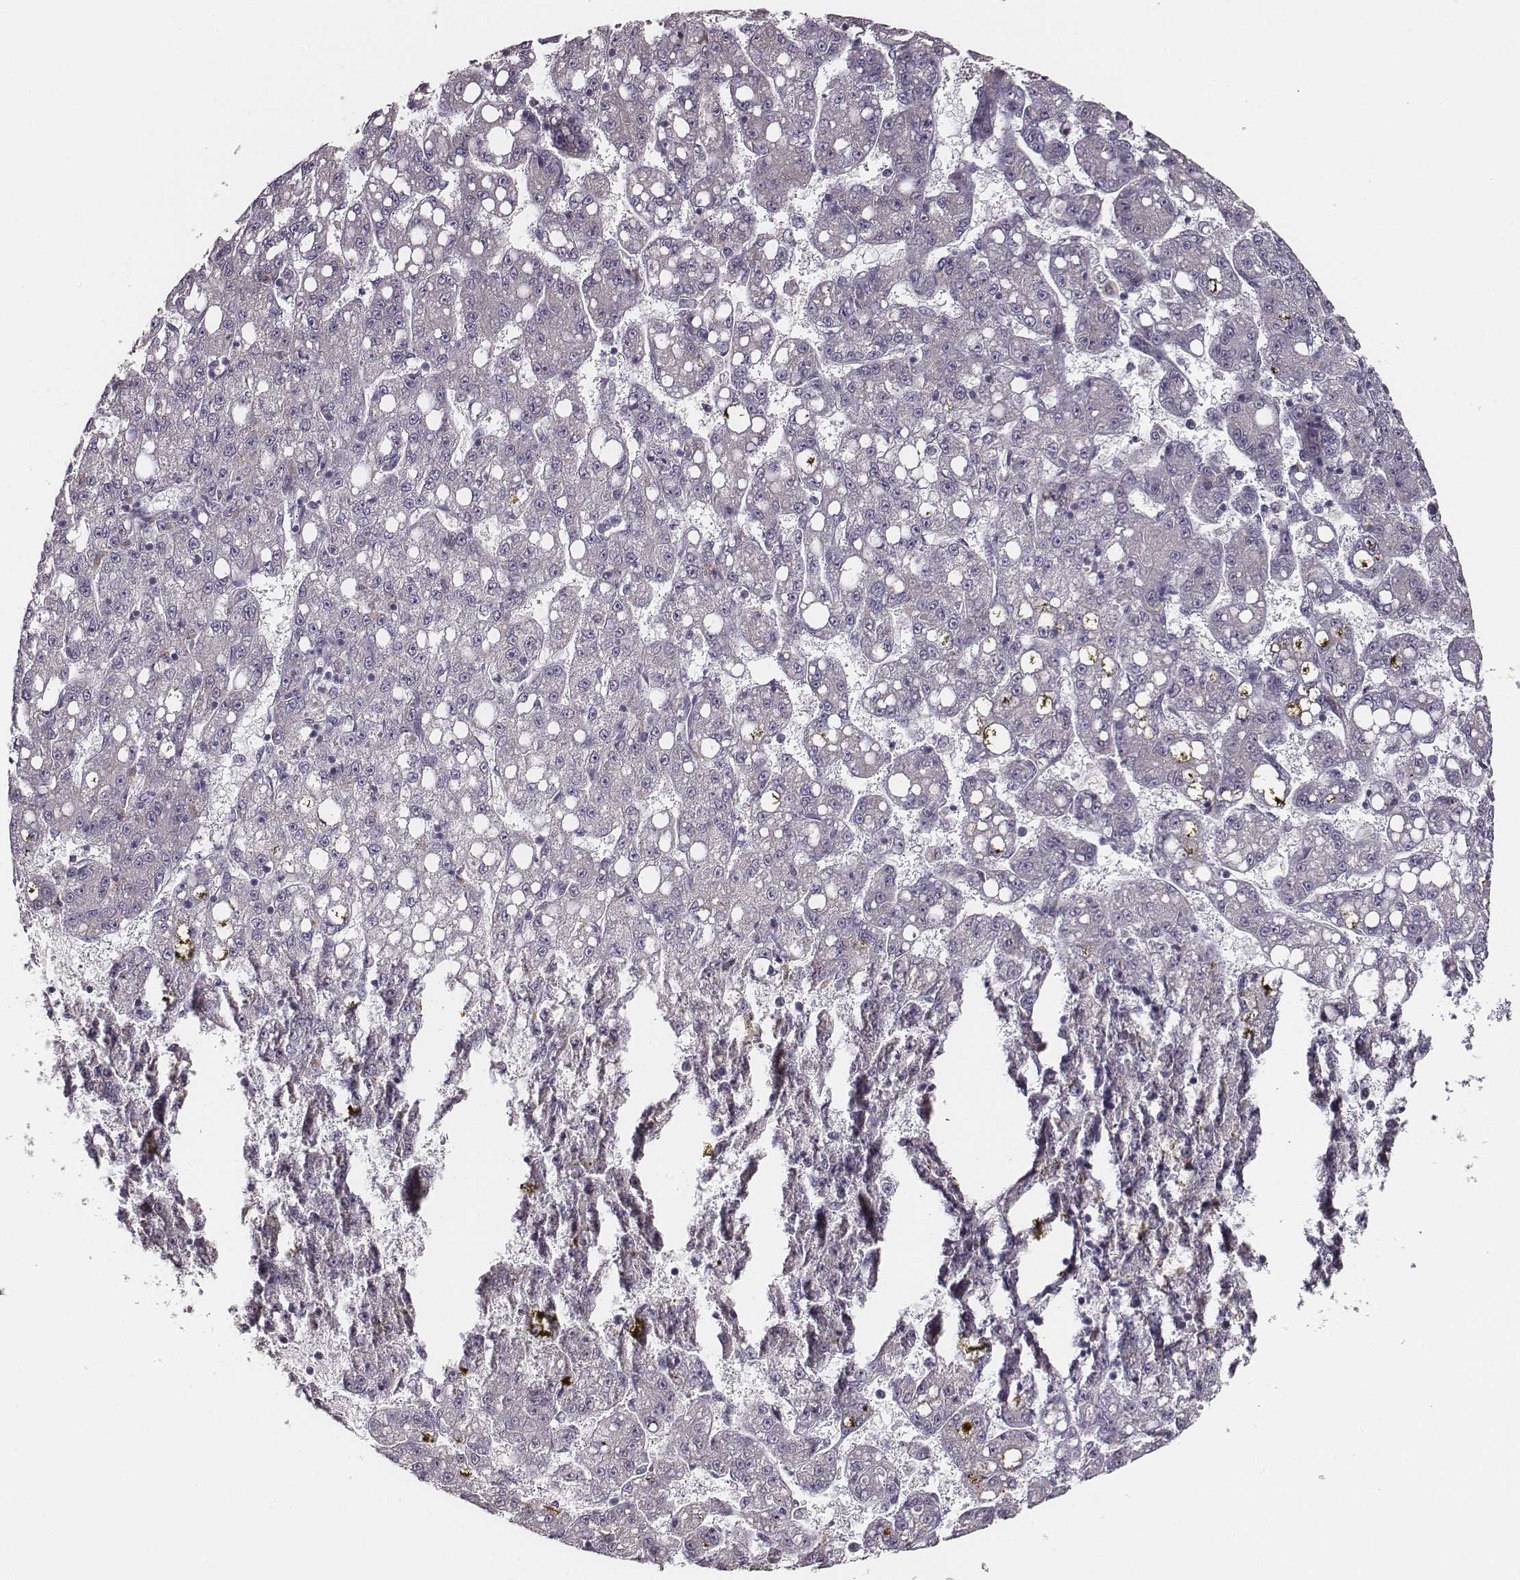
{"staining": {"intensity": "negative", "quantity": "none", "location": "none"}, "tissue": "liver cancer", "cell_type": "Tumor cells", "image_type": "cancer", "snomed": [{"axis": "morphology", "description": "Carcinoma, Hepatocellular, NOS"}, {"axis": "topography", "description": "Liver"}], "caption": "Hepatocellular carcinoma (liver) was stained to show a protein in brown. There is no significant expression in tumor cells.", "gene": "UBL4B", "patient": {"sex": "female", "age": 65}}